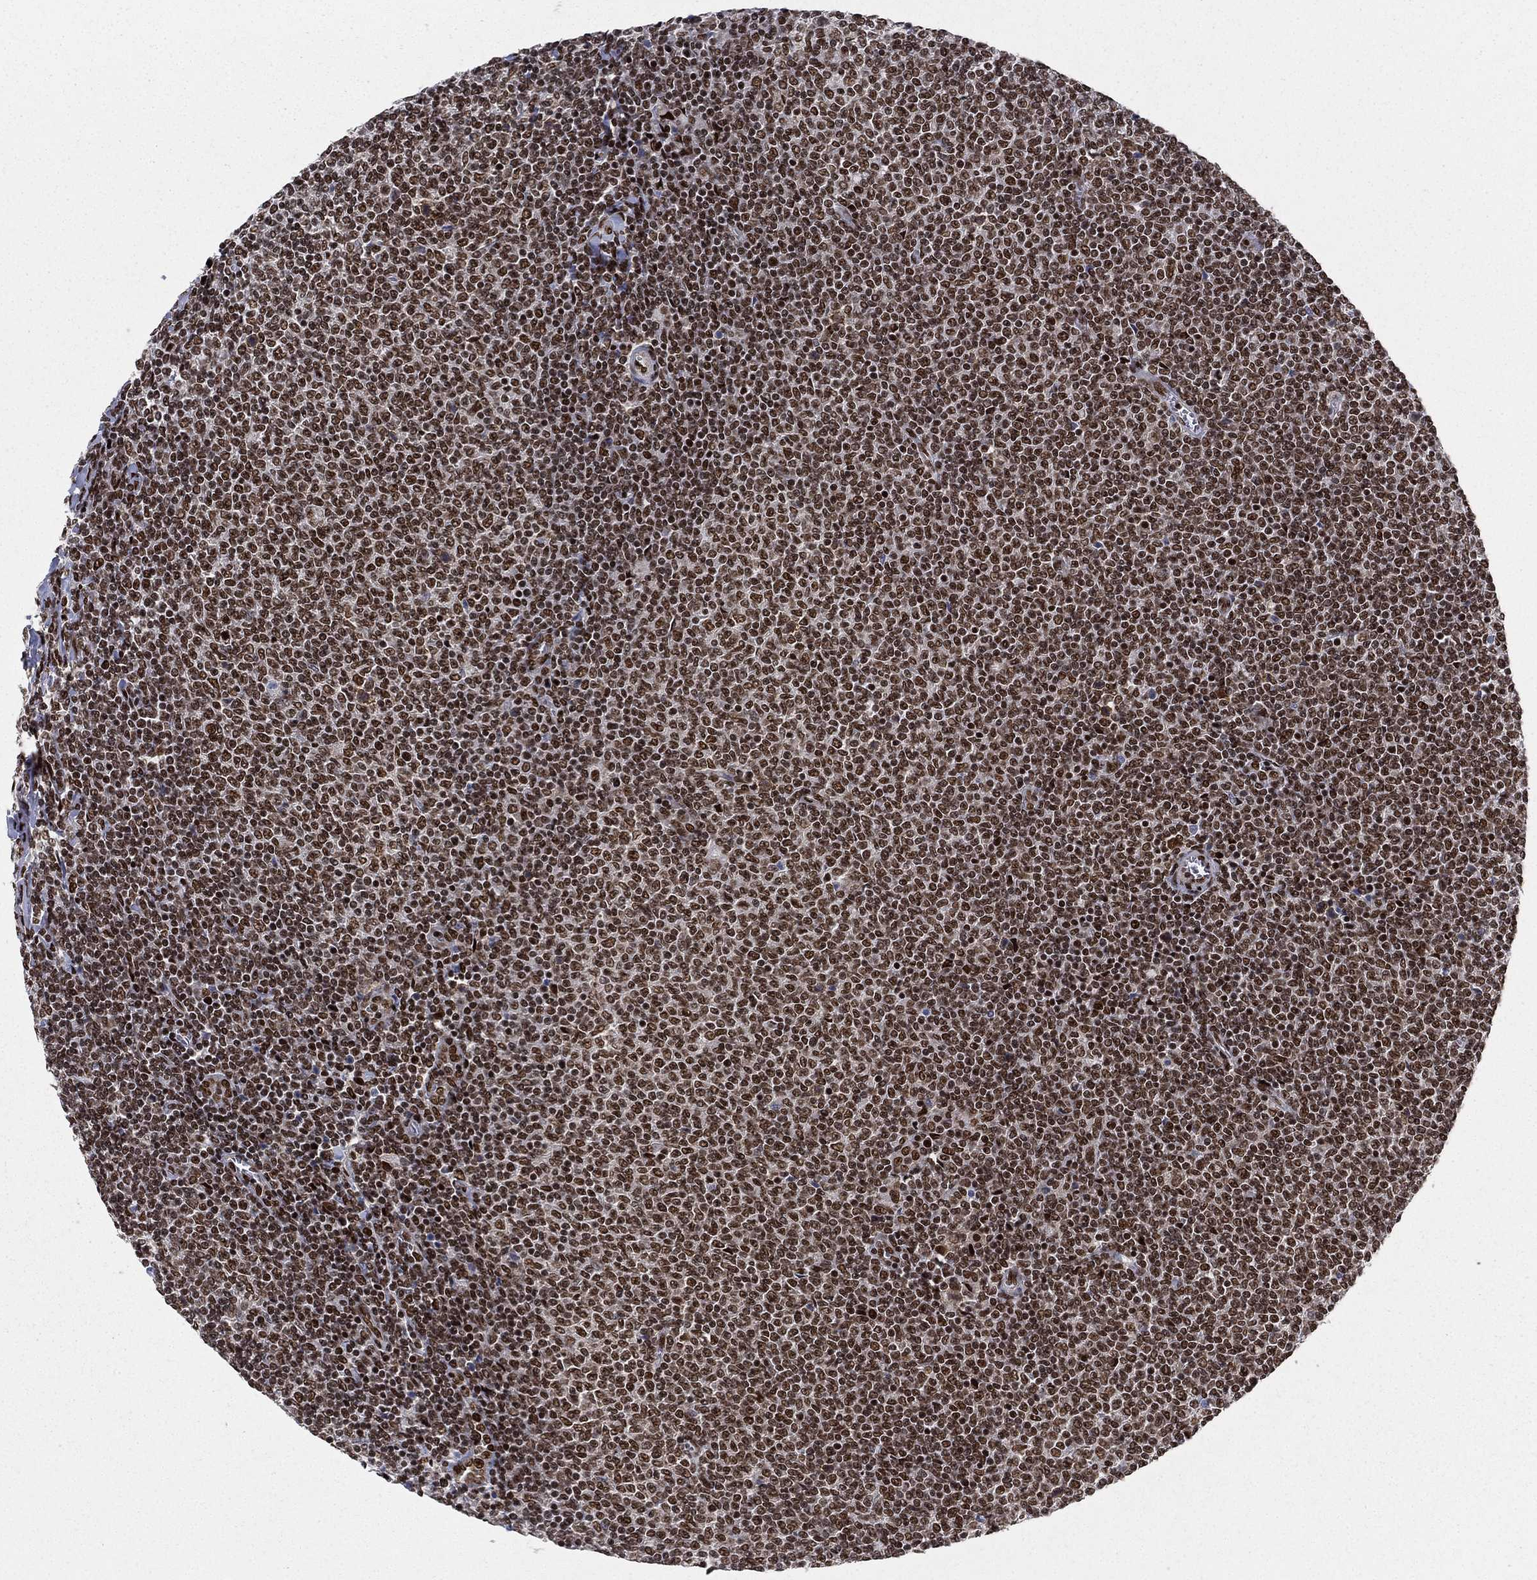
{"staining": {"intensity": "strong", "quantity": ">75%", "location": "nuclear"}, "tissue": "lymphoma", "cell_type": "Tumor cells", "image_type": "cancer", "snomed": [{"axis": "morphology", "description": "Malignant lymphoma, non-Hodgkin's type, Low grade"}, {"axis": "topography", "description": "Lymph node"}], "caption": "This image displays immunohistochemistry staining of lymphoma, with high strong nuclear expression in about >75% of tumor cells.", "gene": "RTF1", "patient": {"sex": "male", "age": 52}}